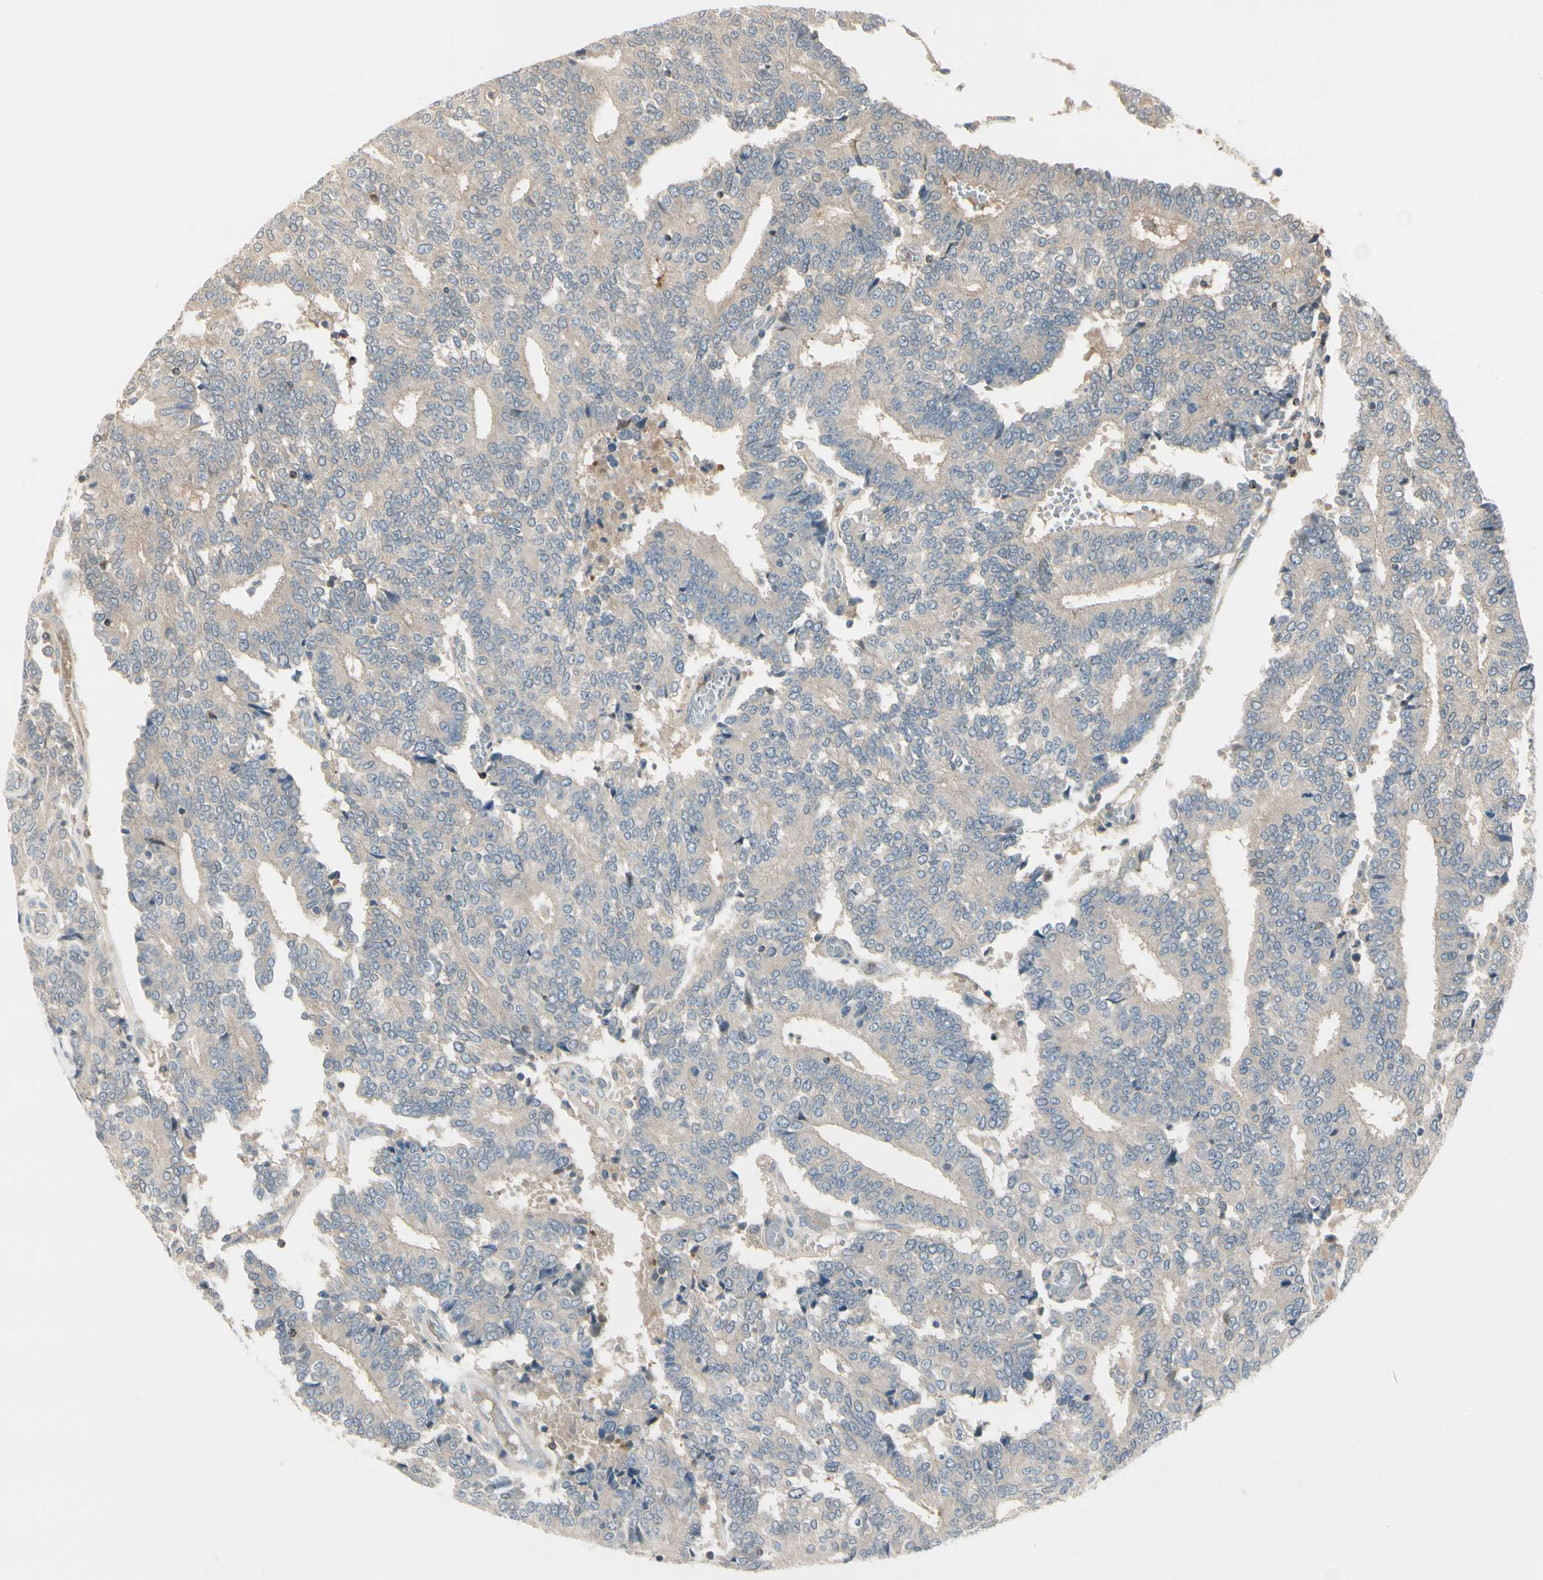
{"staining": {"intensity": "weak", "quantity": ">75%", "location": "cytoplasmic/membranous"}, "tissue": "prostate cancer", "cell_type": "Tumor cells", "image_type": "cancer", "snomed": [{"axis": "morphology", "description": "Adenocarcinoma, High grade"}, {"axis": "topography", "description": "Prostate"}], "caption": "Brown immunohistochemical staining in prostate high-grade adenocarcinoma exhibits weak cytoplasmic/membranous positivity in approximately >75% of tumor cells.", "gene": "EVC", "patient": {"sex": "male", "age": 55}}